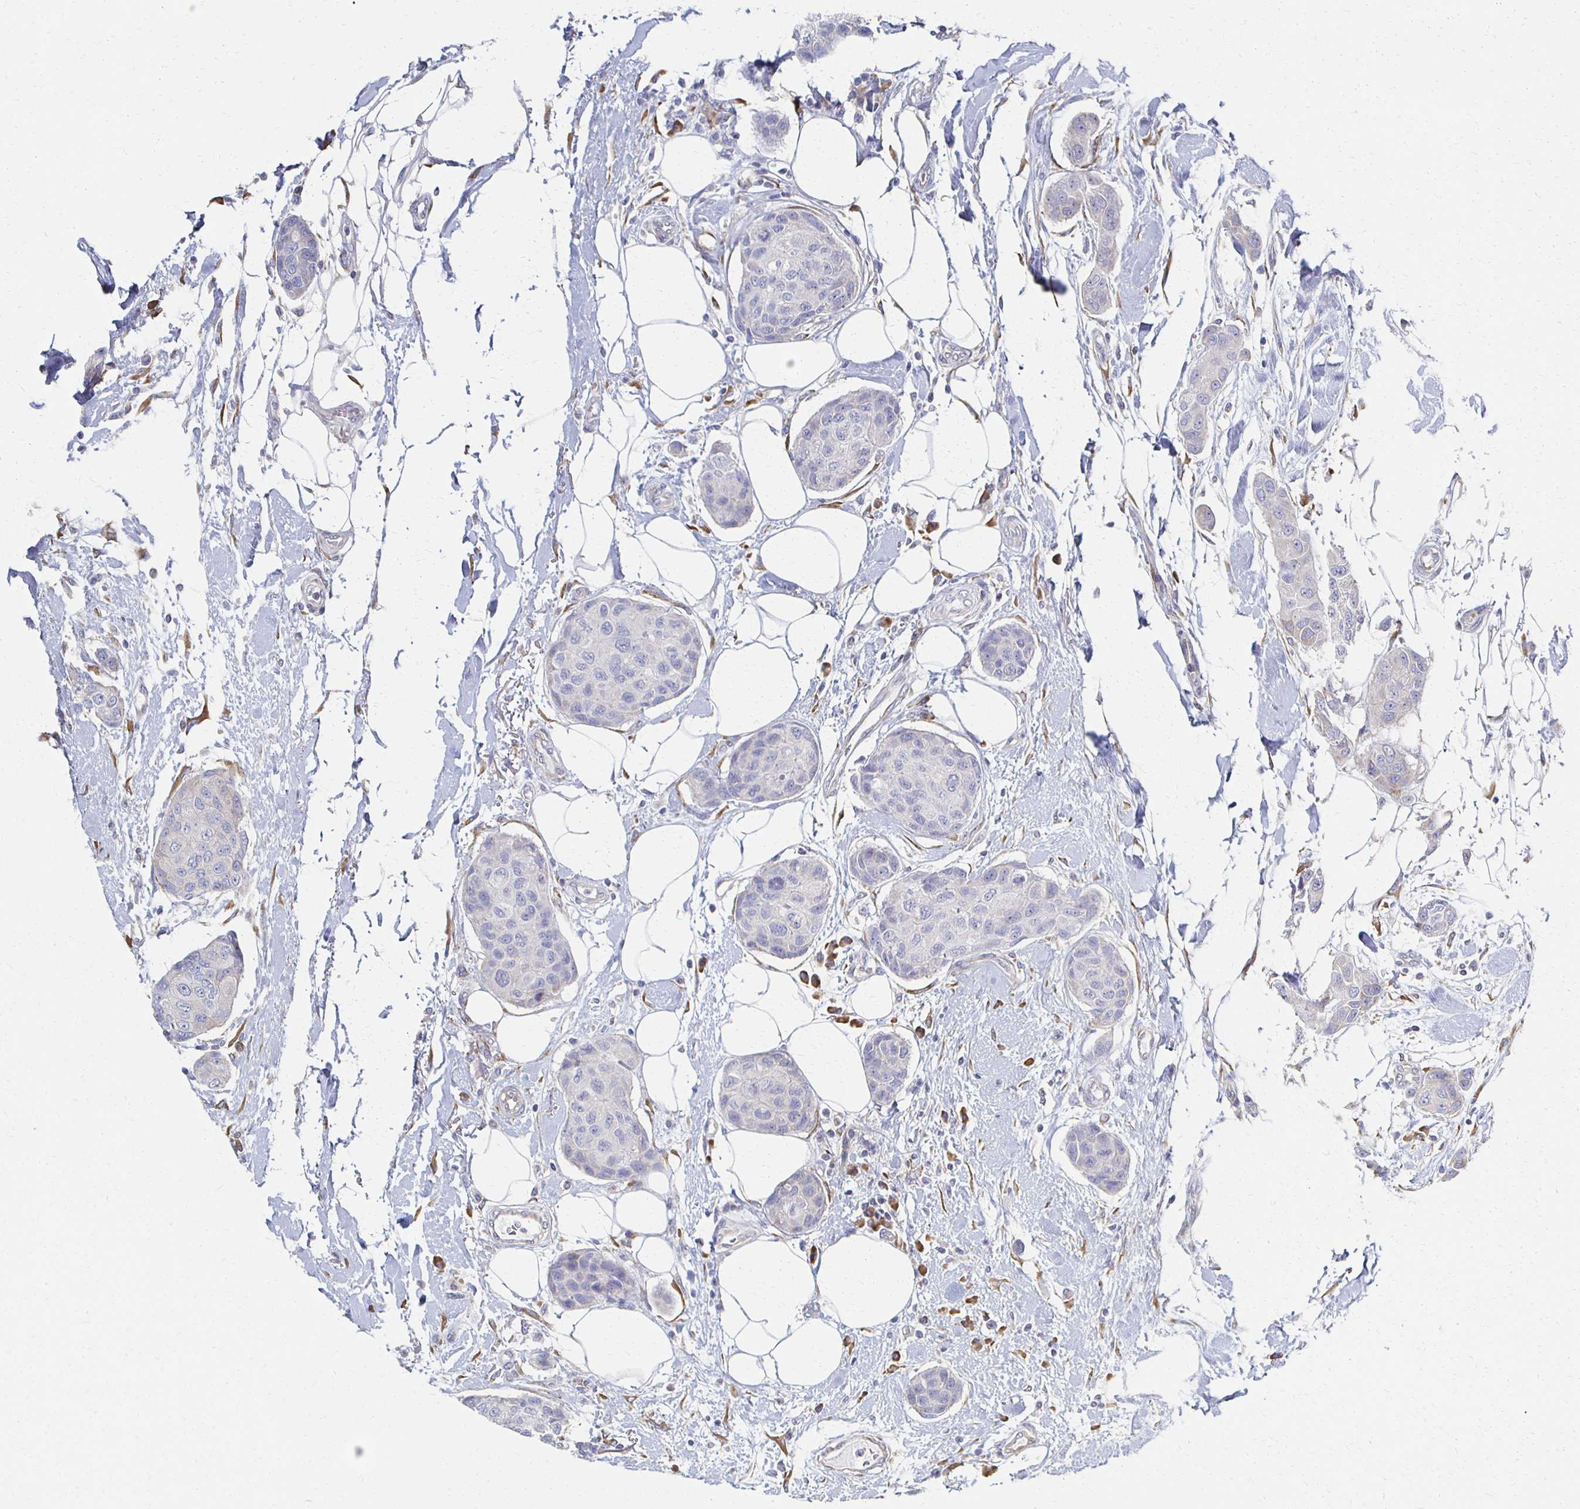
{"staining": {"intensity": "negative", "quantity": "none", "location": "none"}, "tissue": "breast cancer", "cell_type": "Tumor cells", "image_type": "cancer", "snomed": [{"axis": "morphology", "description": "Duct carcinoma"}, {"axis": "topography", "description": "Breast"}, {"axis": "topography", "description": "Lymph node"}], "caption": "Breast cancer was stained to show a protein in brown. There is no significant expression in tumor cells. (Stains: DAB immunohistochemistry (IHC) with hematoxylin counter stain, Microscopy: brightfield microscopy at high magnification).", "gene": "ATP1A3", "patient": {"sex": "female", "age": 80}}